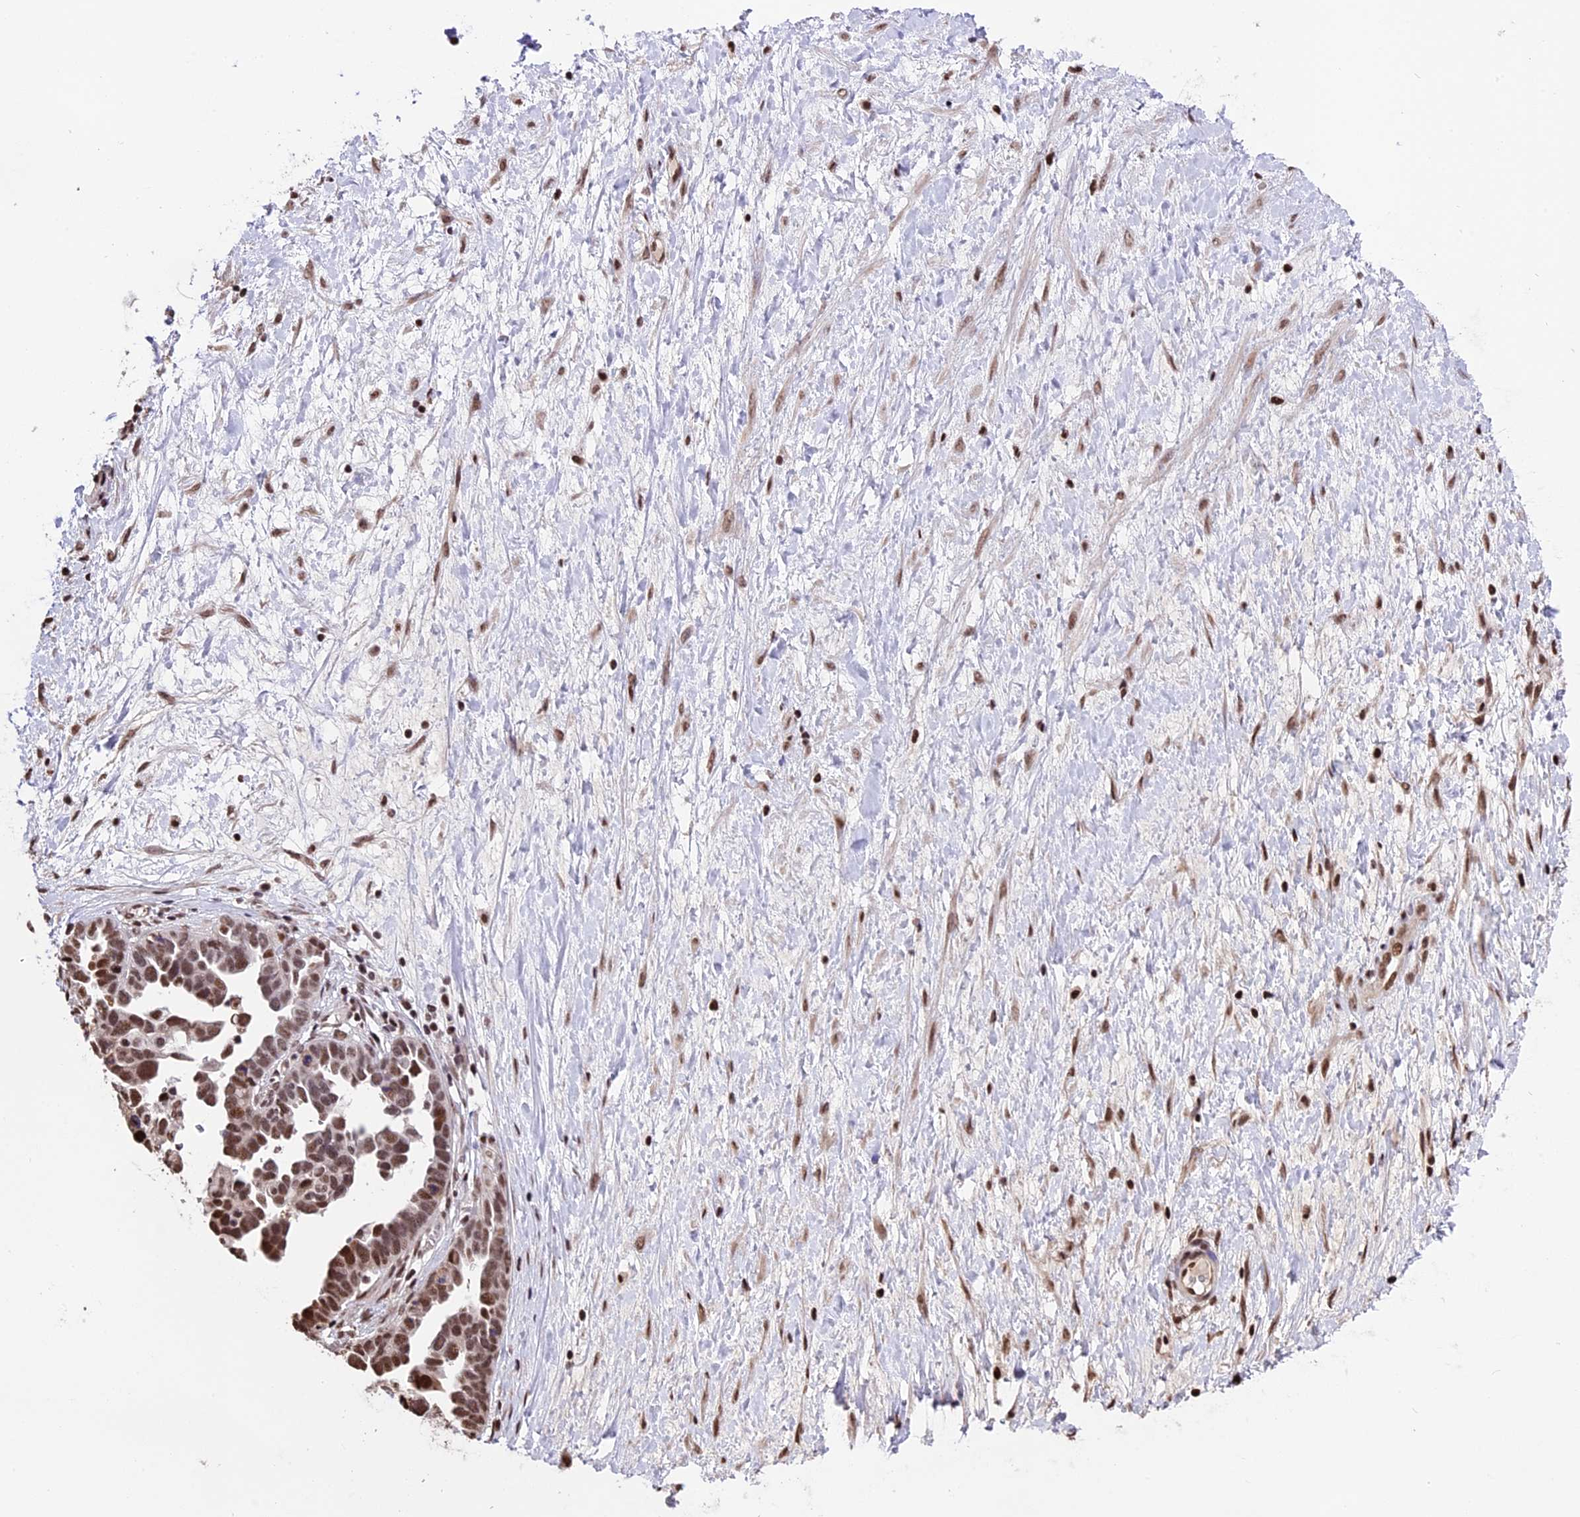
{"staining": {"intensity": "moderate", "quantity": ">75%", "location": "nuclear"}, "tissue": "ovarian cancer", "cell_type": "Tumor cells", "image_type": "cancer", "snomed": [{"axis": "morphology", "description": "Cystadenocarcinoma, serous, NOS"}, {"axis": "topography", "description": "Ovary"}], "caption": "IHC of ovarian cancer shows medium levels of moderate nuclear expression in about >75% of tumor cells.", "gene": "POLR3E", "patient": {"sex": "female", "age": 54}}